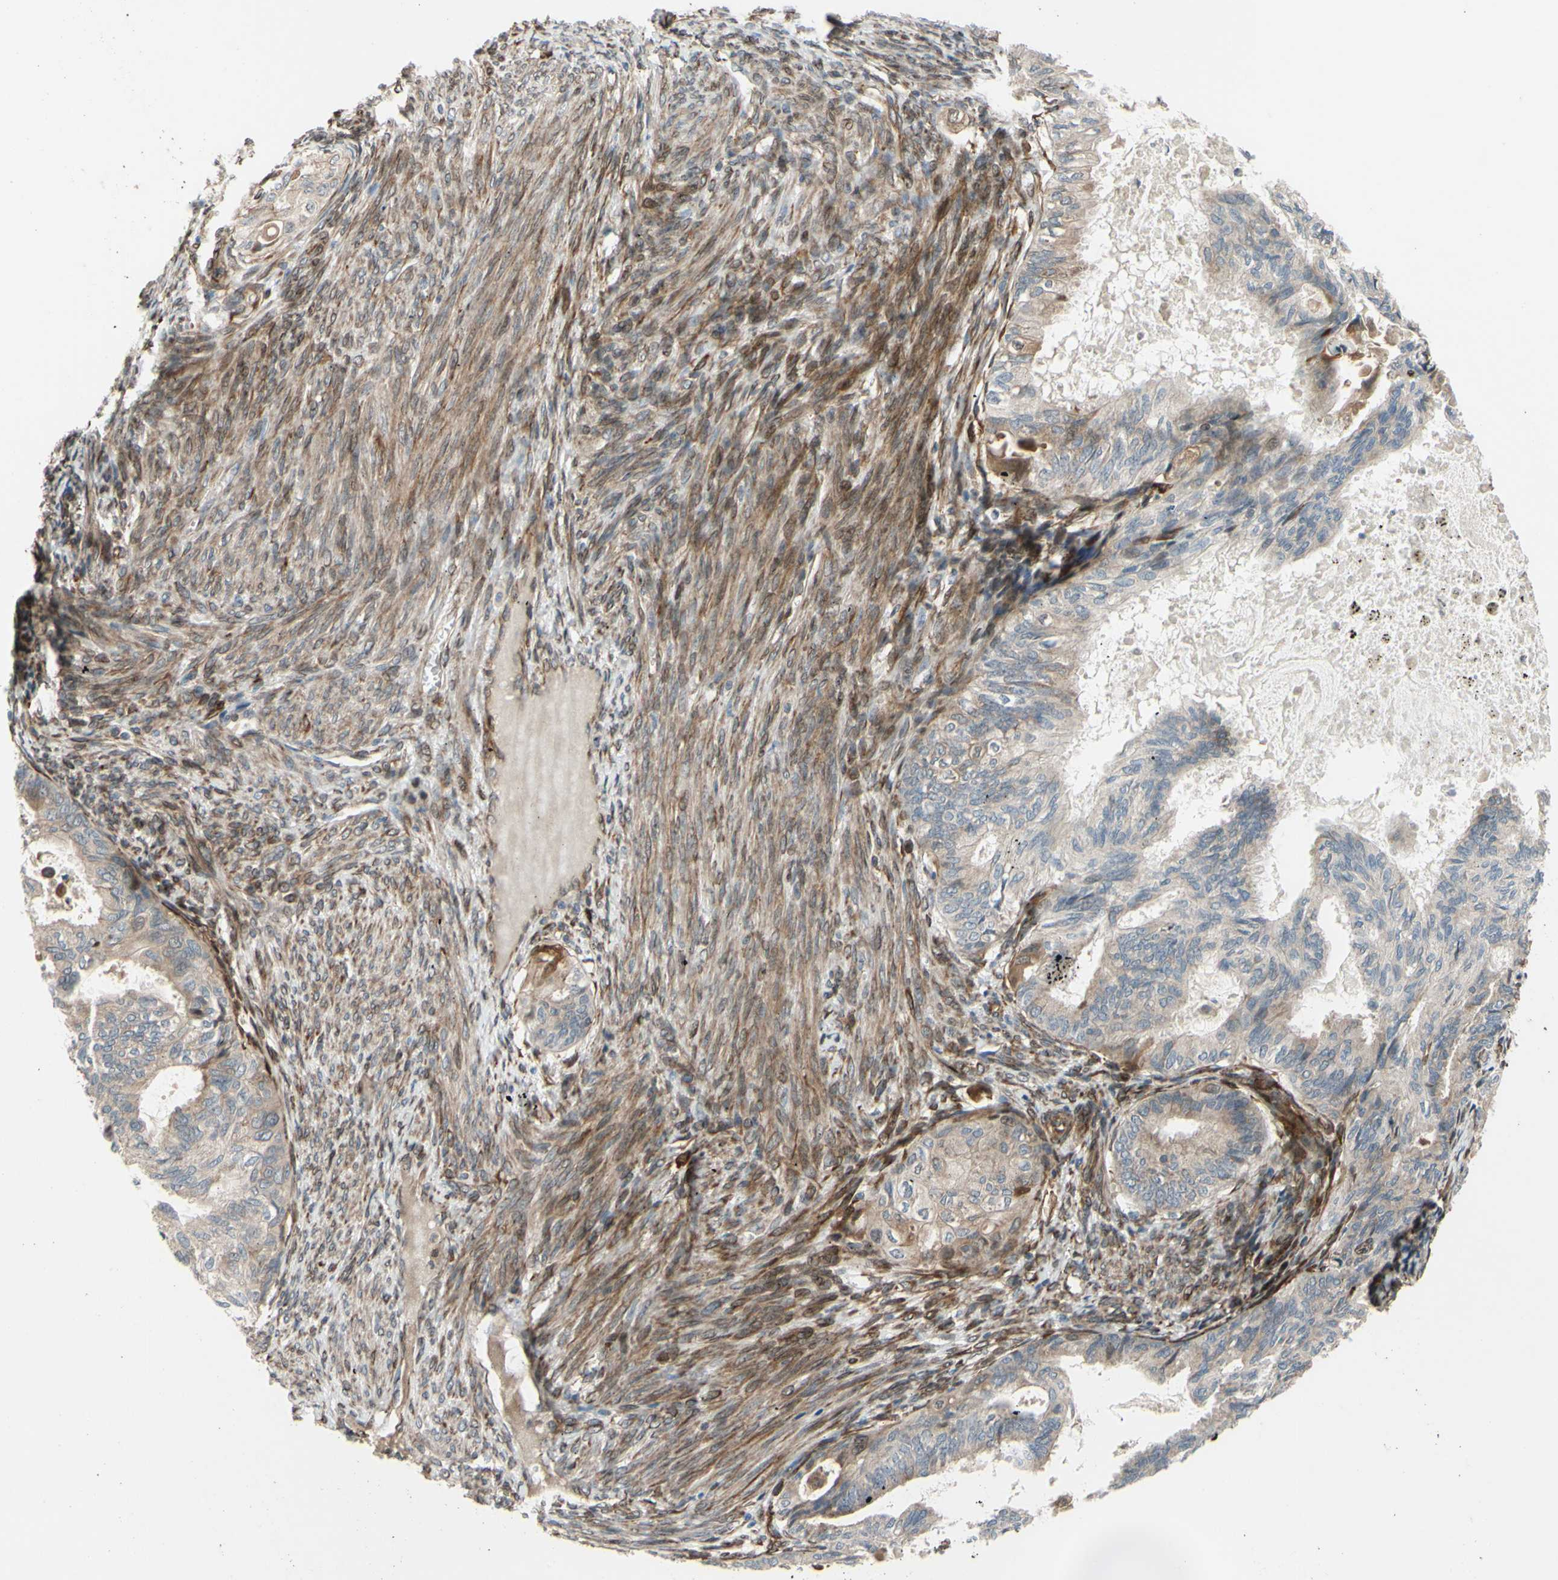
{"staining": {"intensity": "weak", "quantity": ">75%", "location": "cytoplasmic/membranous"}, "tissue": "cervical cancer", "cell_type": "Tumor cells", "image_type": "cancer", "snomed": [{"axis": "morphology", "description": "Normal tissue, NOS"}, {"axis": "morphology", "description": "Adenocarcinoma, NOS"}, {"axis": "topography", "description": "Cervix"}, {"axis": "topography", "description": "Endometrium"}], "caption": "An image showing weak cytoplasmic/membranous staining in about >75% of tumor cells in adenocarcinoma (cervical), as visualized by brown immunohistochemical staining.", "gene": "PRAF2", "patient": {"sex": "female", "age": 86}}